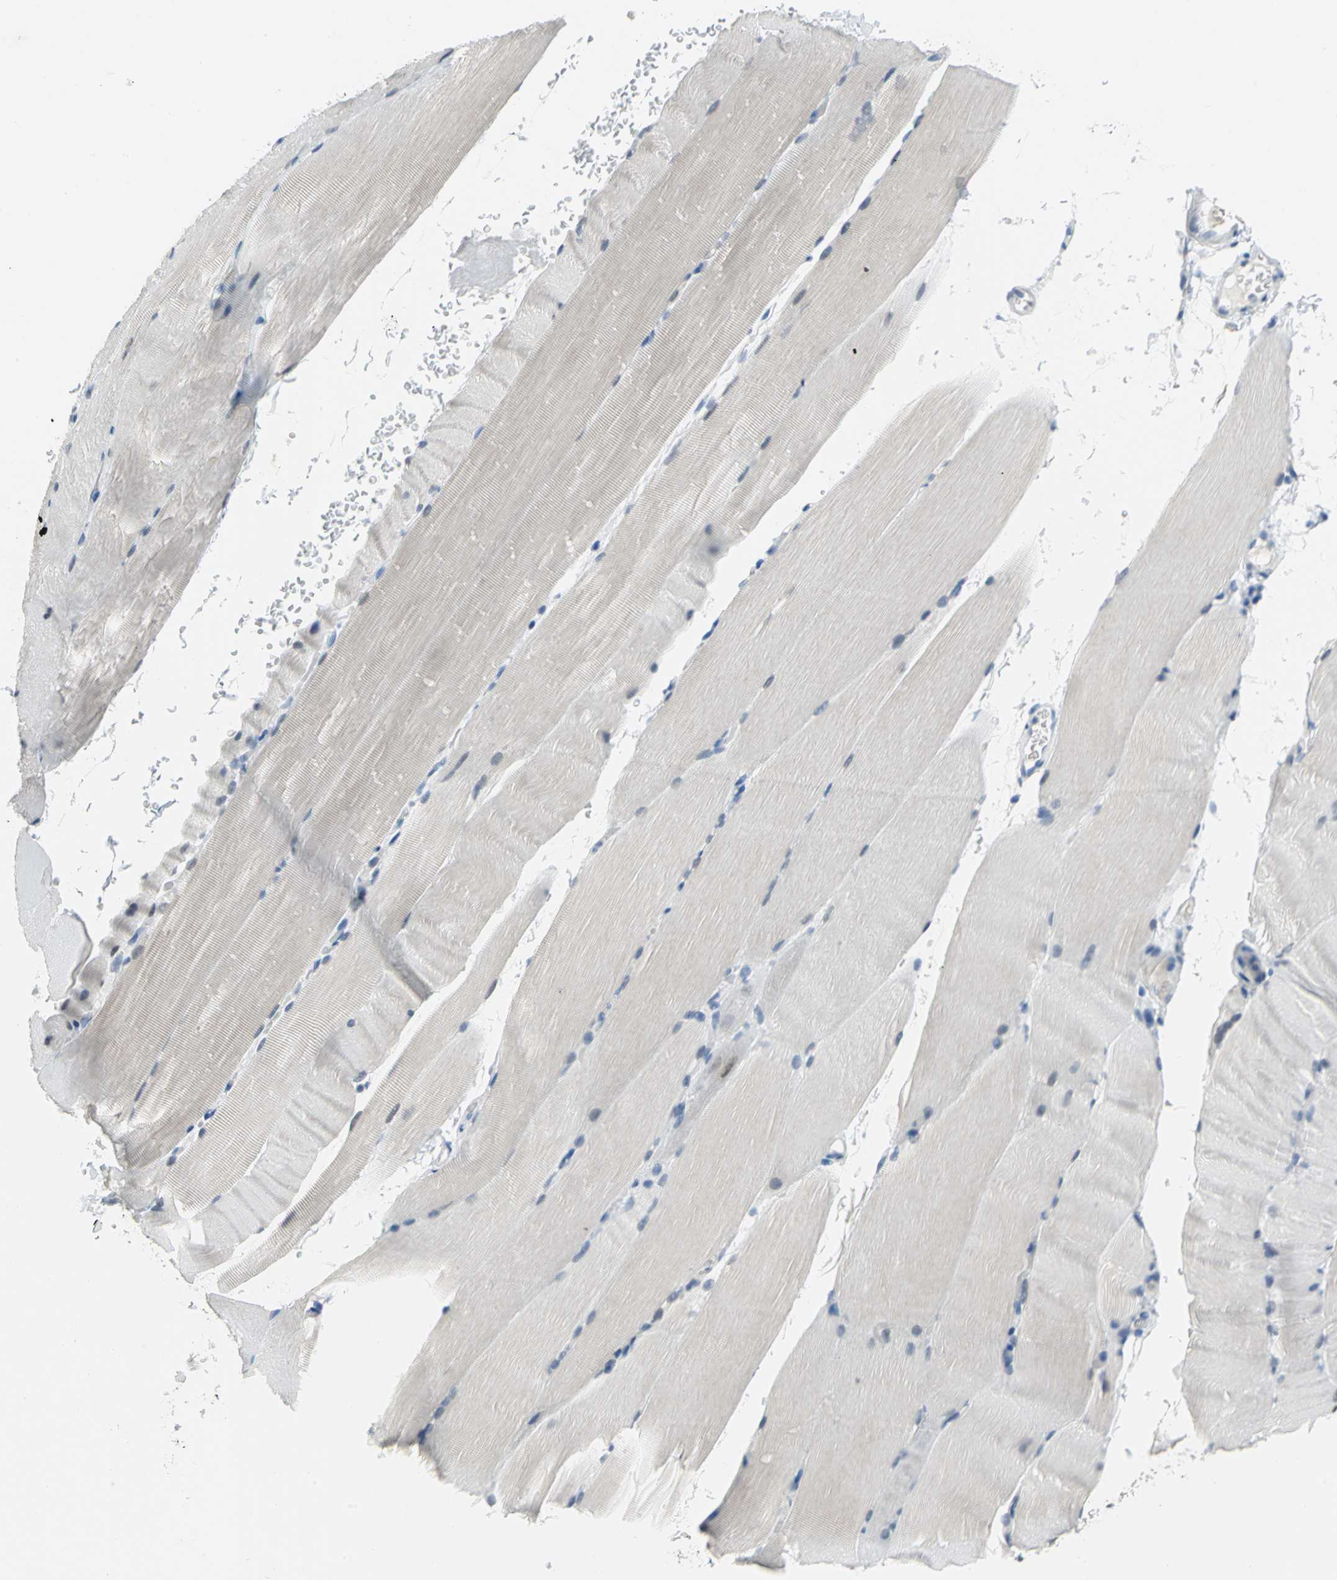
{"staining": {"intensity": "negative", "quantity": "none", "location": "none"}, "tissue": "skeletal muscle", "cell_type": "Myocytes", "image_type": "normal", "snomed": [{"axis": "morphology", "description": "Normal tissue, NOS"}, {"axis": "topography", "description": "Skeletal muscle"}, {"axis": "topography", "description": "Parathyroid gland"}], "caption": "This image is of normal skeletal muscle stained with immunohistochemistry (IHC) to label a protein in brown with the nuclei are counter-stained blue. There is no staining in myocytes. The staining is performed using DAB brown chromogen with nuclei counter-stained in using hematoxylin.", "gene": "MCM4", "patient": {"sex": "female", "age": 37}}